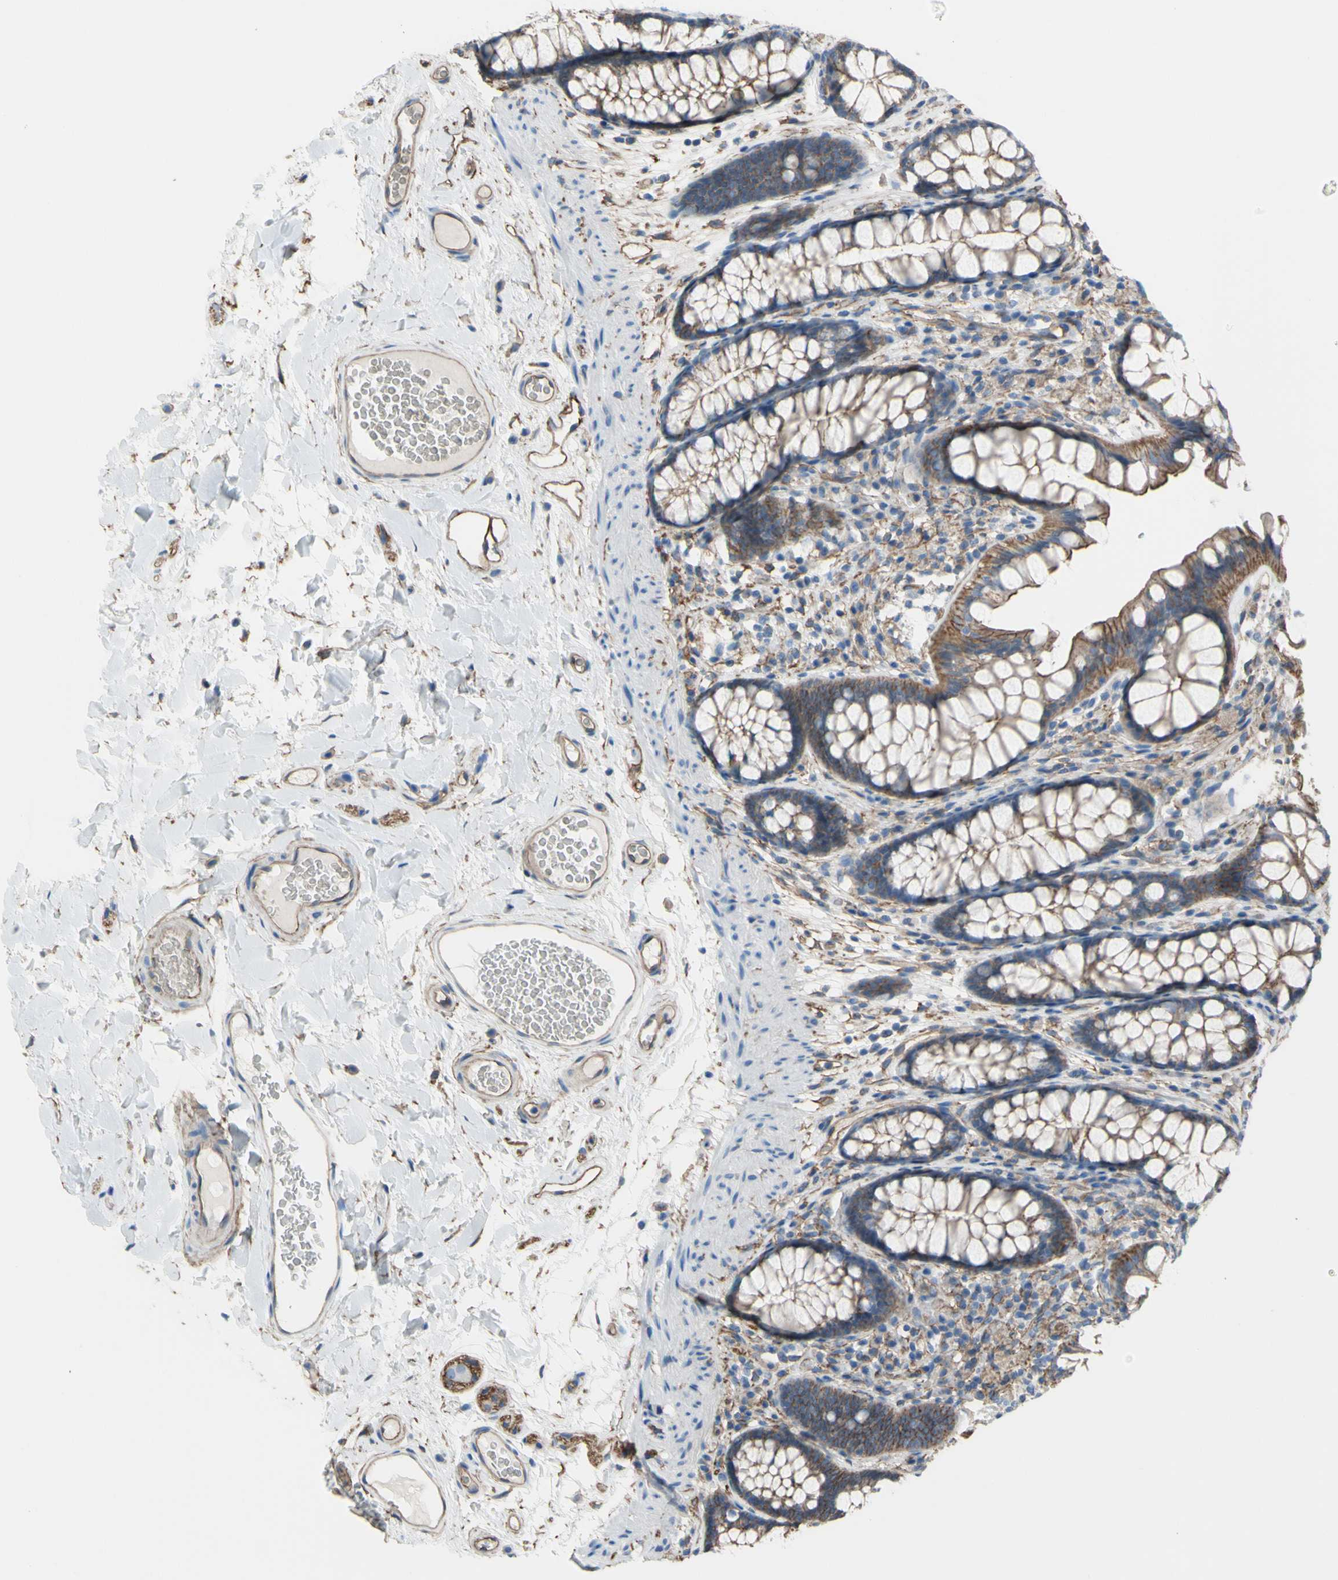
{"staining": {"intensity": "moderate", "quantity": ">75%", "location": "cytoplasmic/membranous"}, "tissue": "colon", "cell_type": "Endothelial cells", "image_type": "normal", "snomed": [{"axis": "morphology", "description": "Normal tissue, NOS"}, {"axis": "topography", "description": "Colon"}], "caption": "This histopathology image demonstrates immunohistochemistry staining of unremarkable human colon, with medium moderate cytoplasmic/membranous staining in about >75% of endothelial cells.", "gene": "TPBG", "patient": {"sex": "female", "age": 55}}